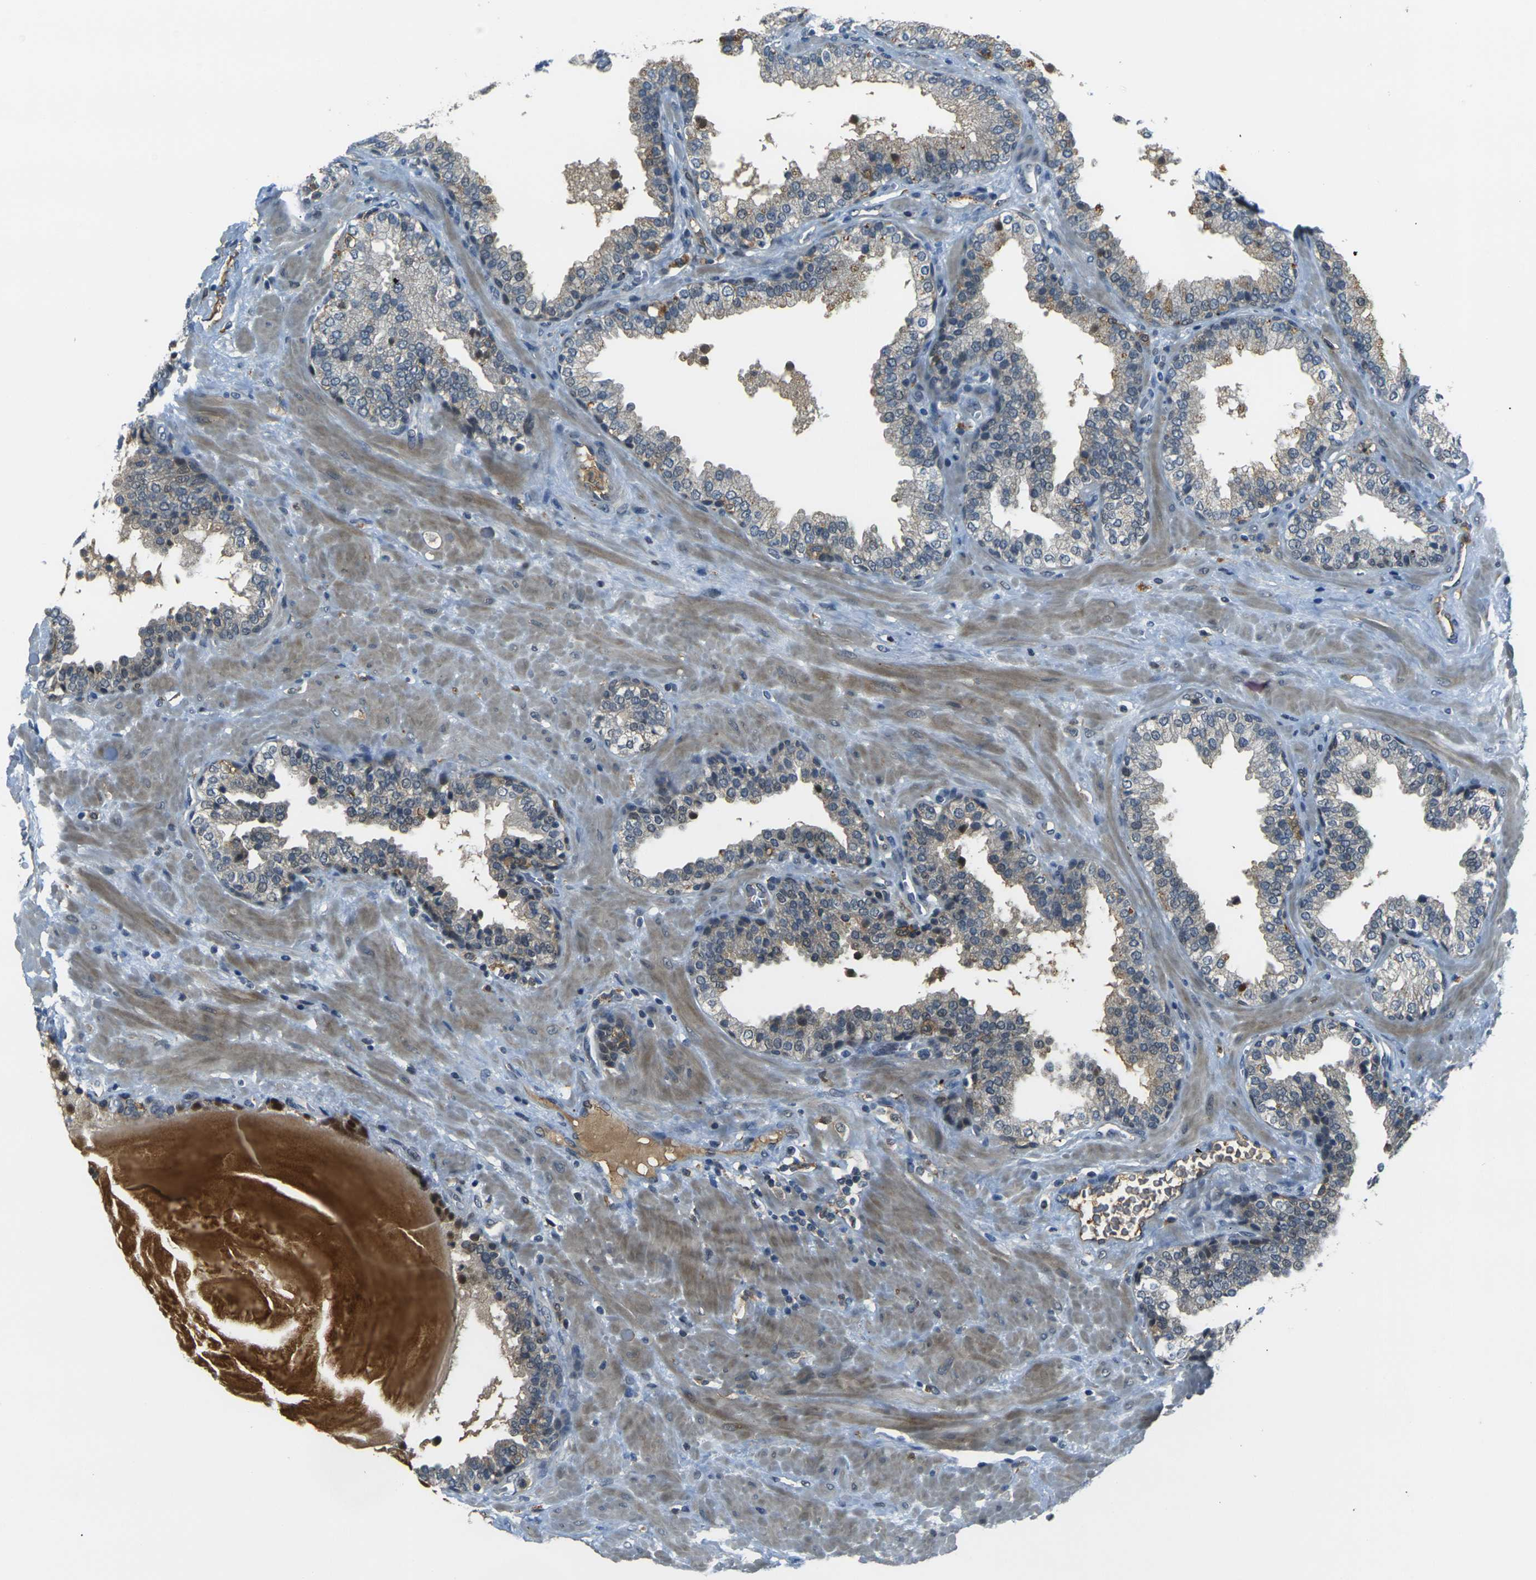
{"staining": {"intensity": "weak", "quantity": "25%-75%", "location": "cytoplasmic/membranous"}, "tissue": "prostate", "cell_type": "Glandular cells", "image_type": "normal", "snomed": [{"axis": "morphology", "description": "Normal tissue, NOS"}, {"axis": "topography", "description": "Prostate"}], "caption": "DAB (3,3'-diaminobenzidine) immunohistochemical staining of normal prostate exhibits weak cytoplasmic/membranous protein staining in about 25%-75% of glandular cells.", "gene": "PIGL", "patient": {"sex": "male", "age": 51}}